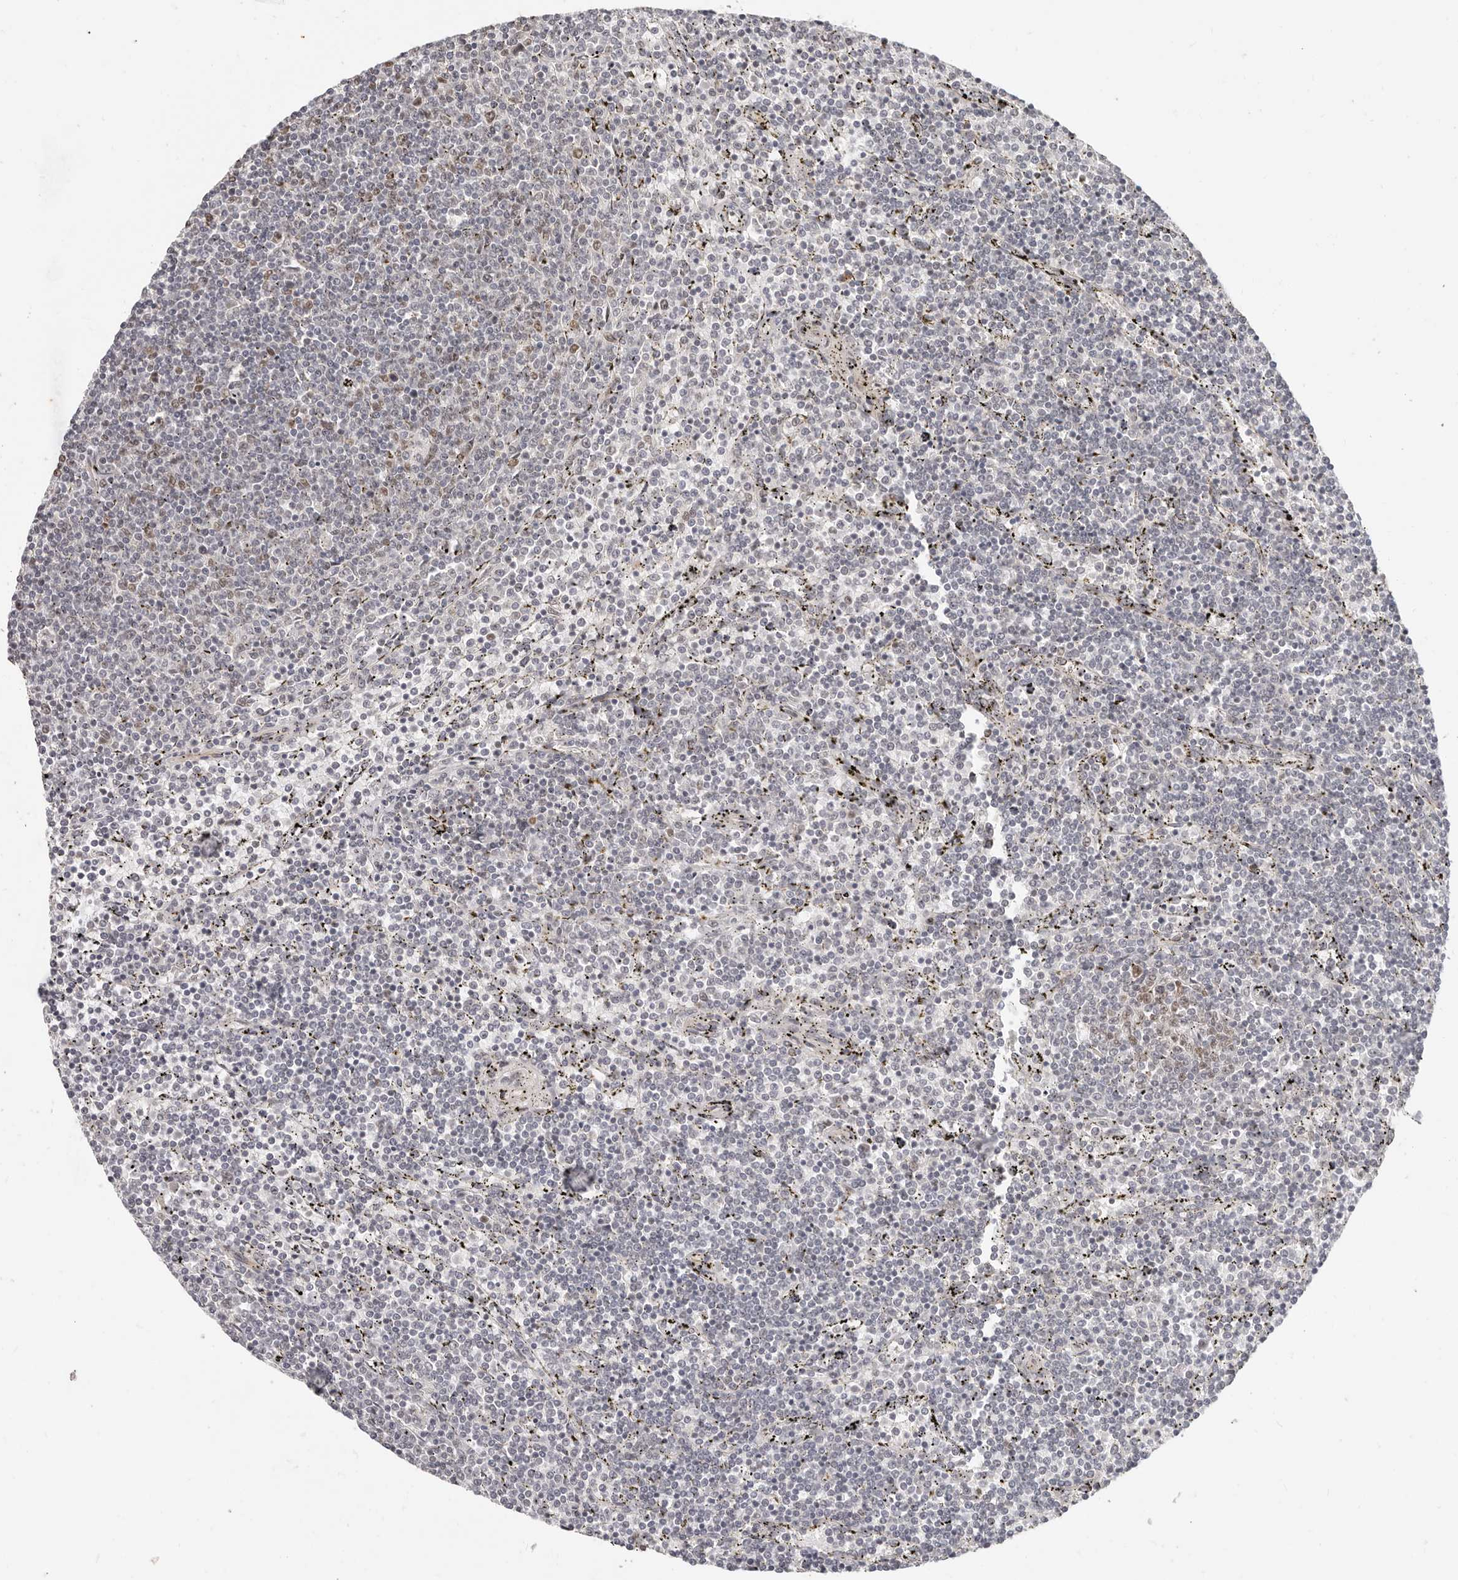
{"staining": {"intensity": "negative", "quantity": "none", "location": "none"}, "tissue": "lymphoma", "cell_type": "Tumor cells", "image_type": "cancer", "snomed": [{"axis": "morphology", "description": "Malignant lymphoma, non-Hodgkin's type, Low grade"}, {"axis": "topography", "description": "Spleen"}], "caption": "This photomicrograph is of lymphoma stained with immunohistochemistry (IHC) to label a protein in brown with the nuclei are counter-stained blue. There is no positivity in tumor cells.", "gene": "RFC2", "patient": {"sex": "female", "age": 50}}